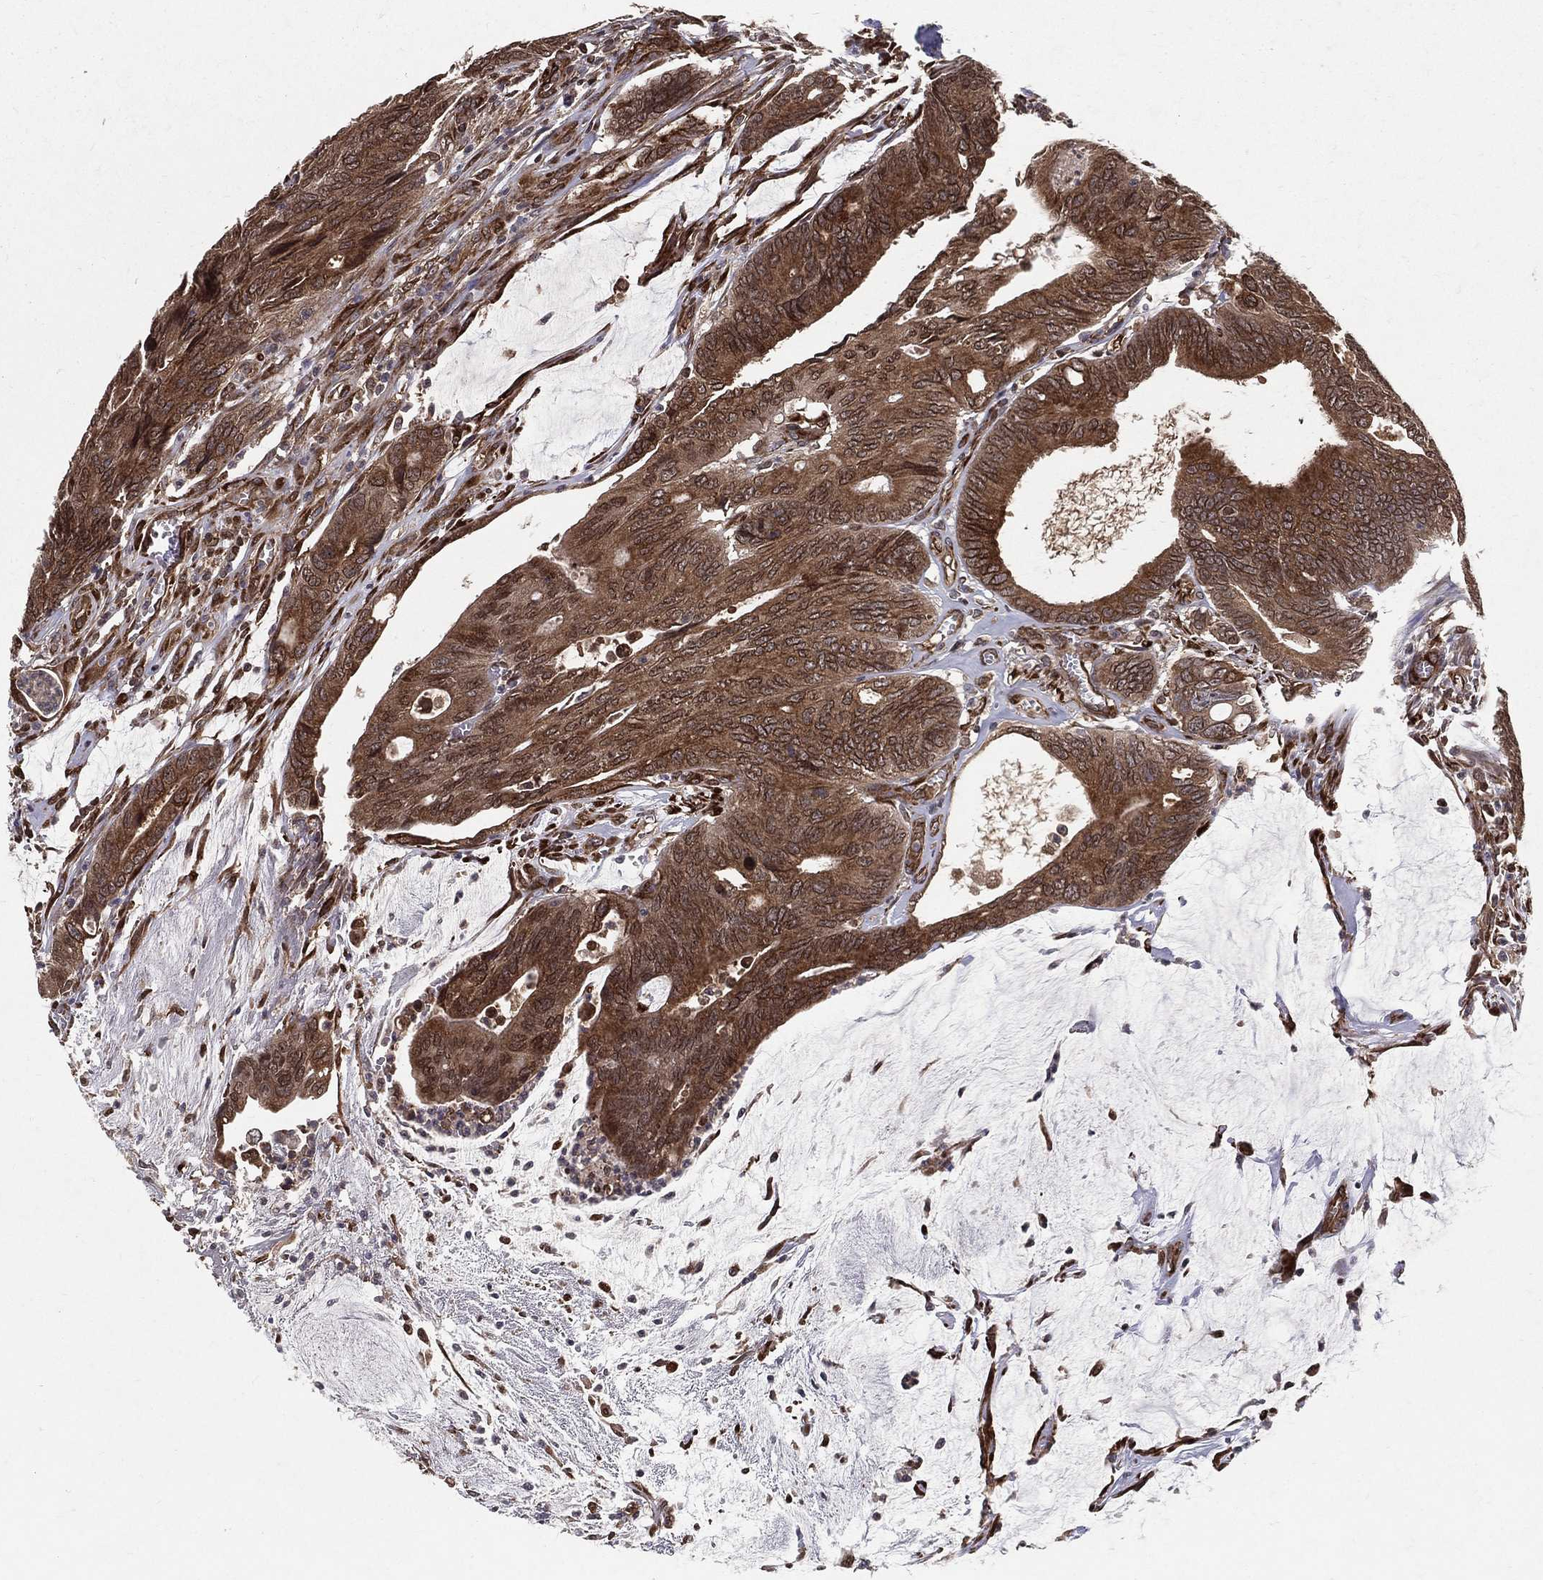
{"staining": {"intensity": "moderate", "quantity": ">75%", "location": "cytoplasmic/membranous"}, "tissue": "colorectal cancer", "cell_type": "Tumor cells", "image_type": "cancer", "snomed": [{"axis": "morphology", "description": "Normal tissue, NOS"}, {"axis": "morphology", "description": "Adenocarcinoma, NOS"}, {"axis": "topography", "description": "Colon"}], "caption": "Tumor cells display medium levels of moderate cytoplasmic/membranous staining in about >75% of cells in human colorectal cancer. (Brightfield microscopy of DAB IHC at high magnification).", "gene": "CERS2", "patient": {"sex": "male", "age": 65}}